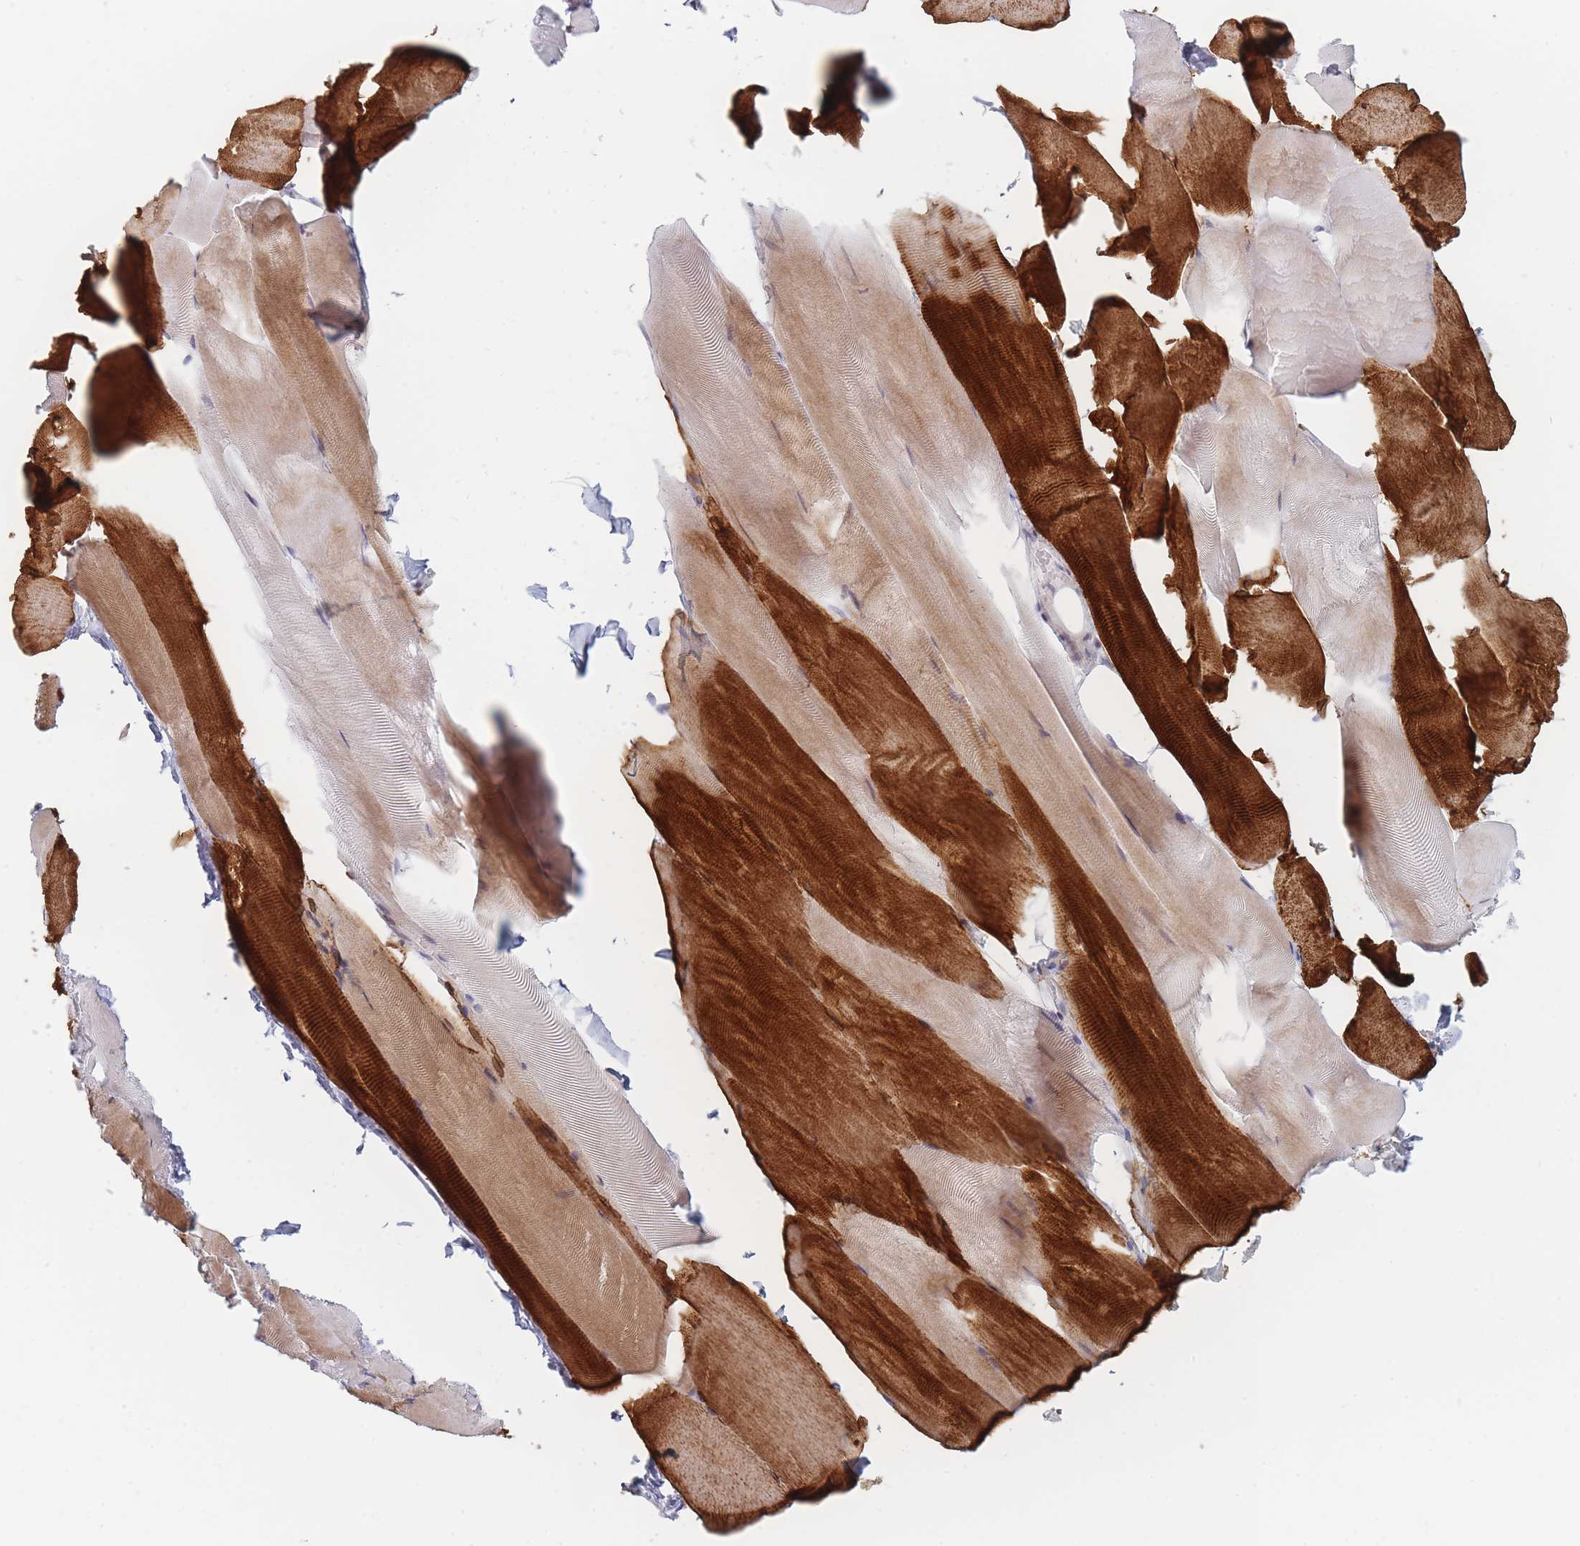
{"staining": {"intensity": "strong", "quantity": "25%-75%", "location": "cytoplasmic/membranous"}, "tissue": "skeletal muscle", "cell_type": "Myocytes", "image_type": "normal", "snomed": [{"axis": "morphology", "description": "Normal tissue, NOS"}, {"axis": "topography", "description": "Skeletal muscle"}], "caption": "Myocytes reveal strong cytoplasmic/membranous positivity in about 25%-75% of cells in normal skeletal muscle.", "gene": "SPATS1", "patient": {"sex": "female", "age": 64}}